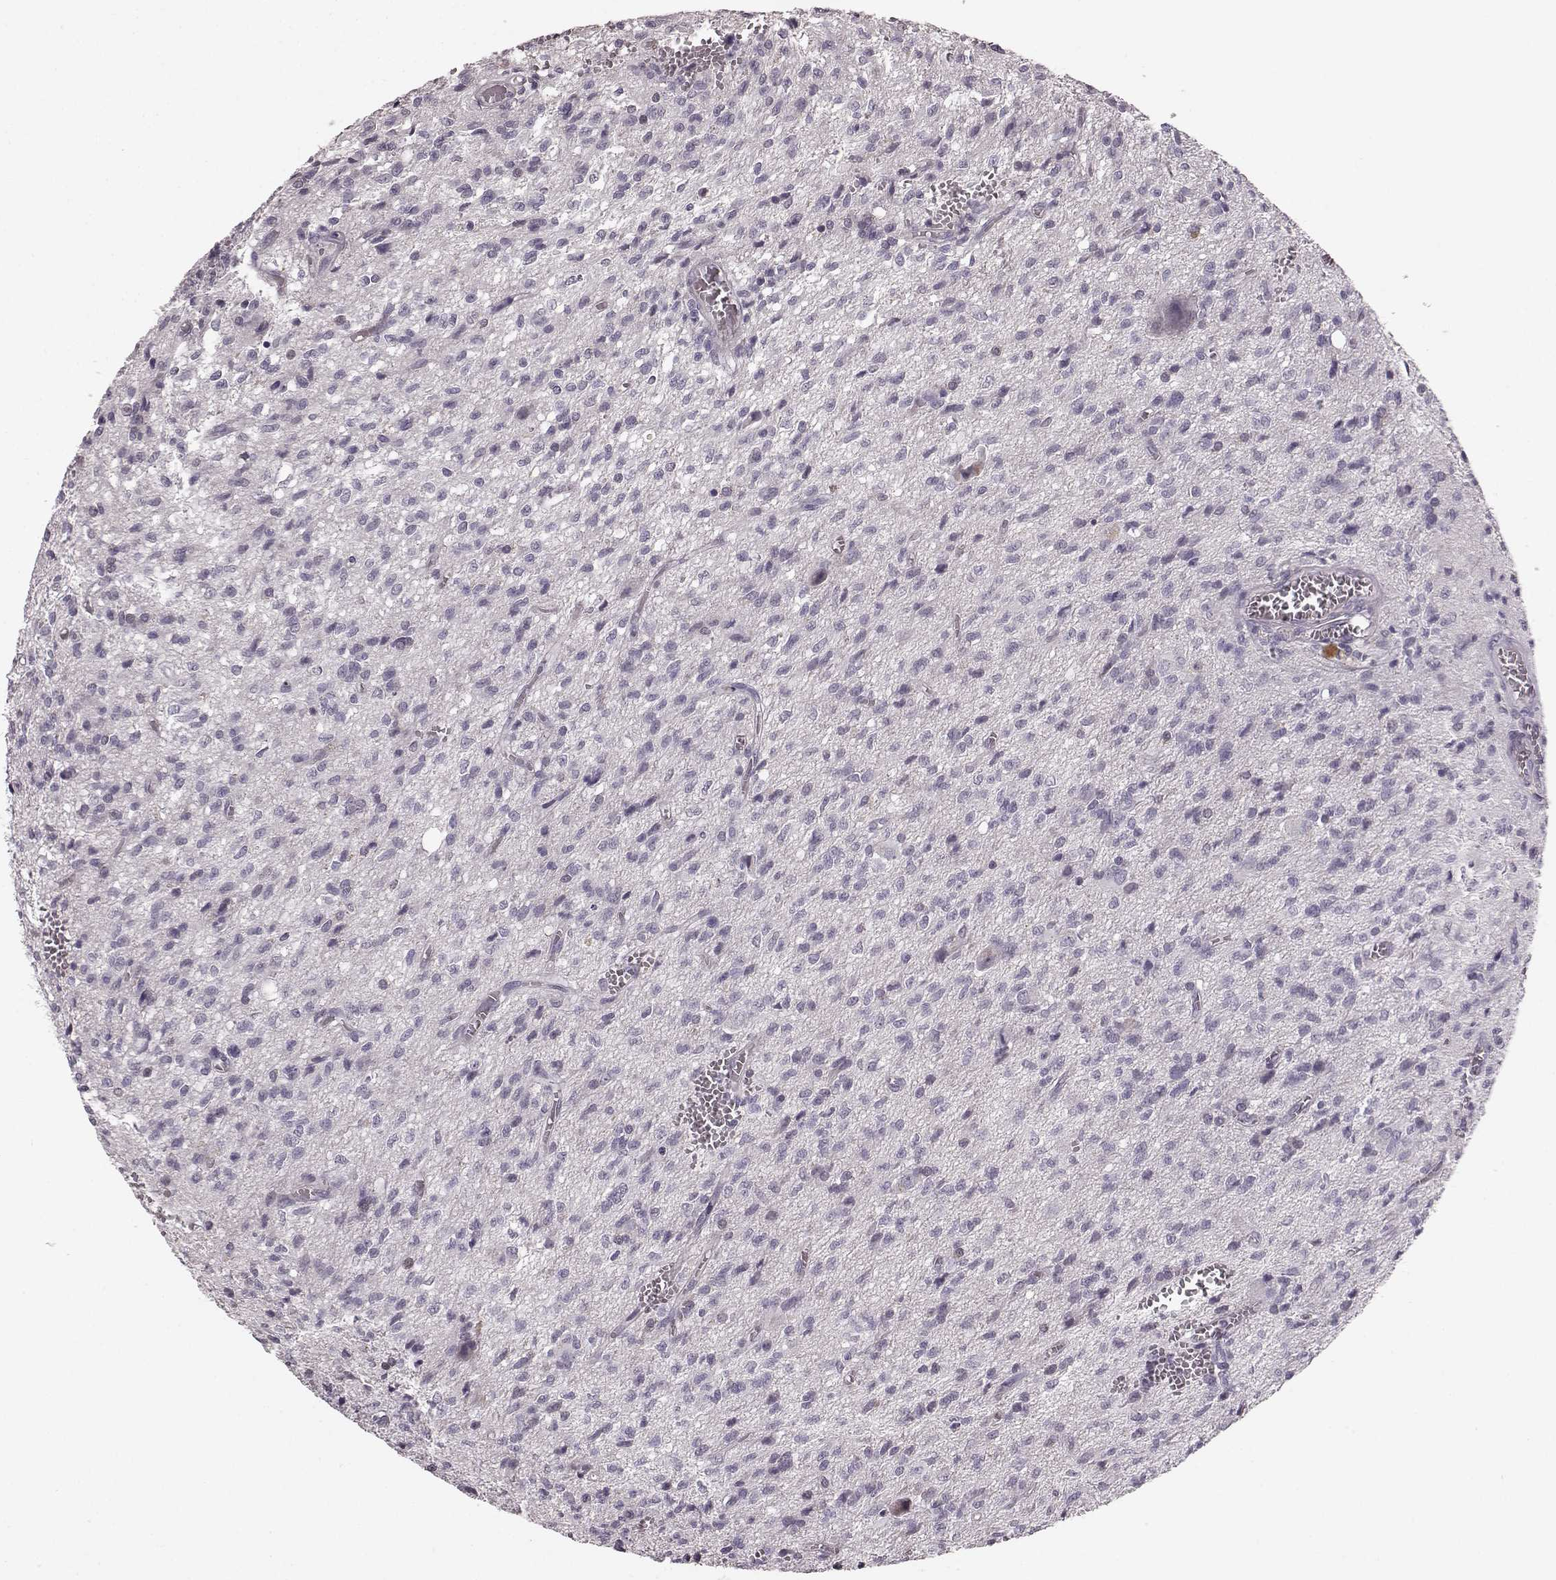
{"staining": {"intensity": "negative", "quantity": "none", "location": "none"}, "tissue": "glioma", "cell_type": "Tumor cells", "image_type": "cancer", "snomed": [{"axis": "morphology", "description": "Glioma, malignant, Low grade"}, {"axis": "topography", "description": "Brain"}], "caption": "This is an immunohistochemistry (IHC) image of human glioma. There is no expression in tumor cells.", "gene": "PDCD1", "patient": {"sex": "male", "age": 64}}